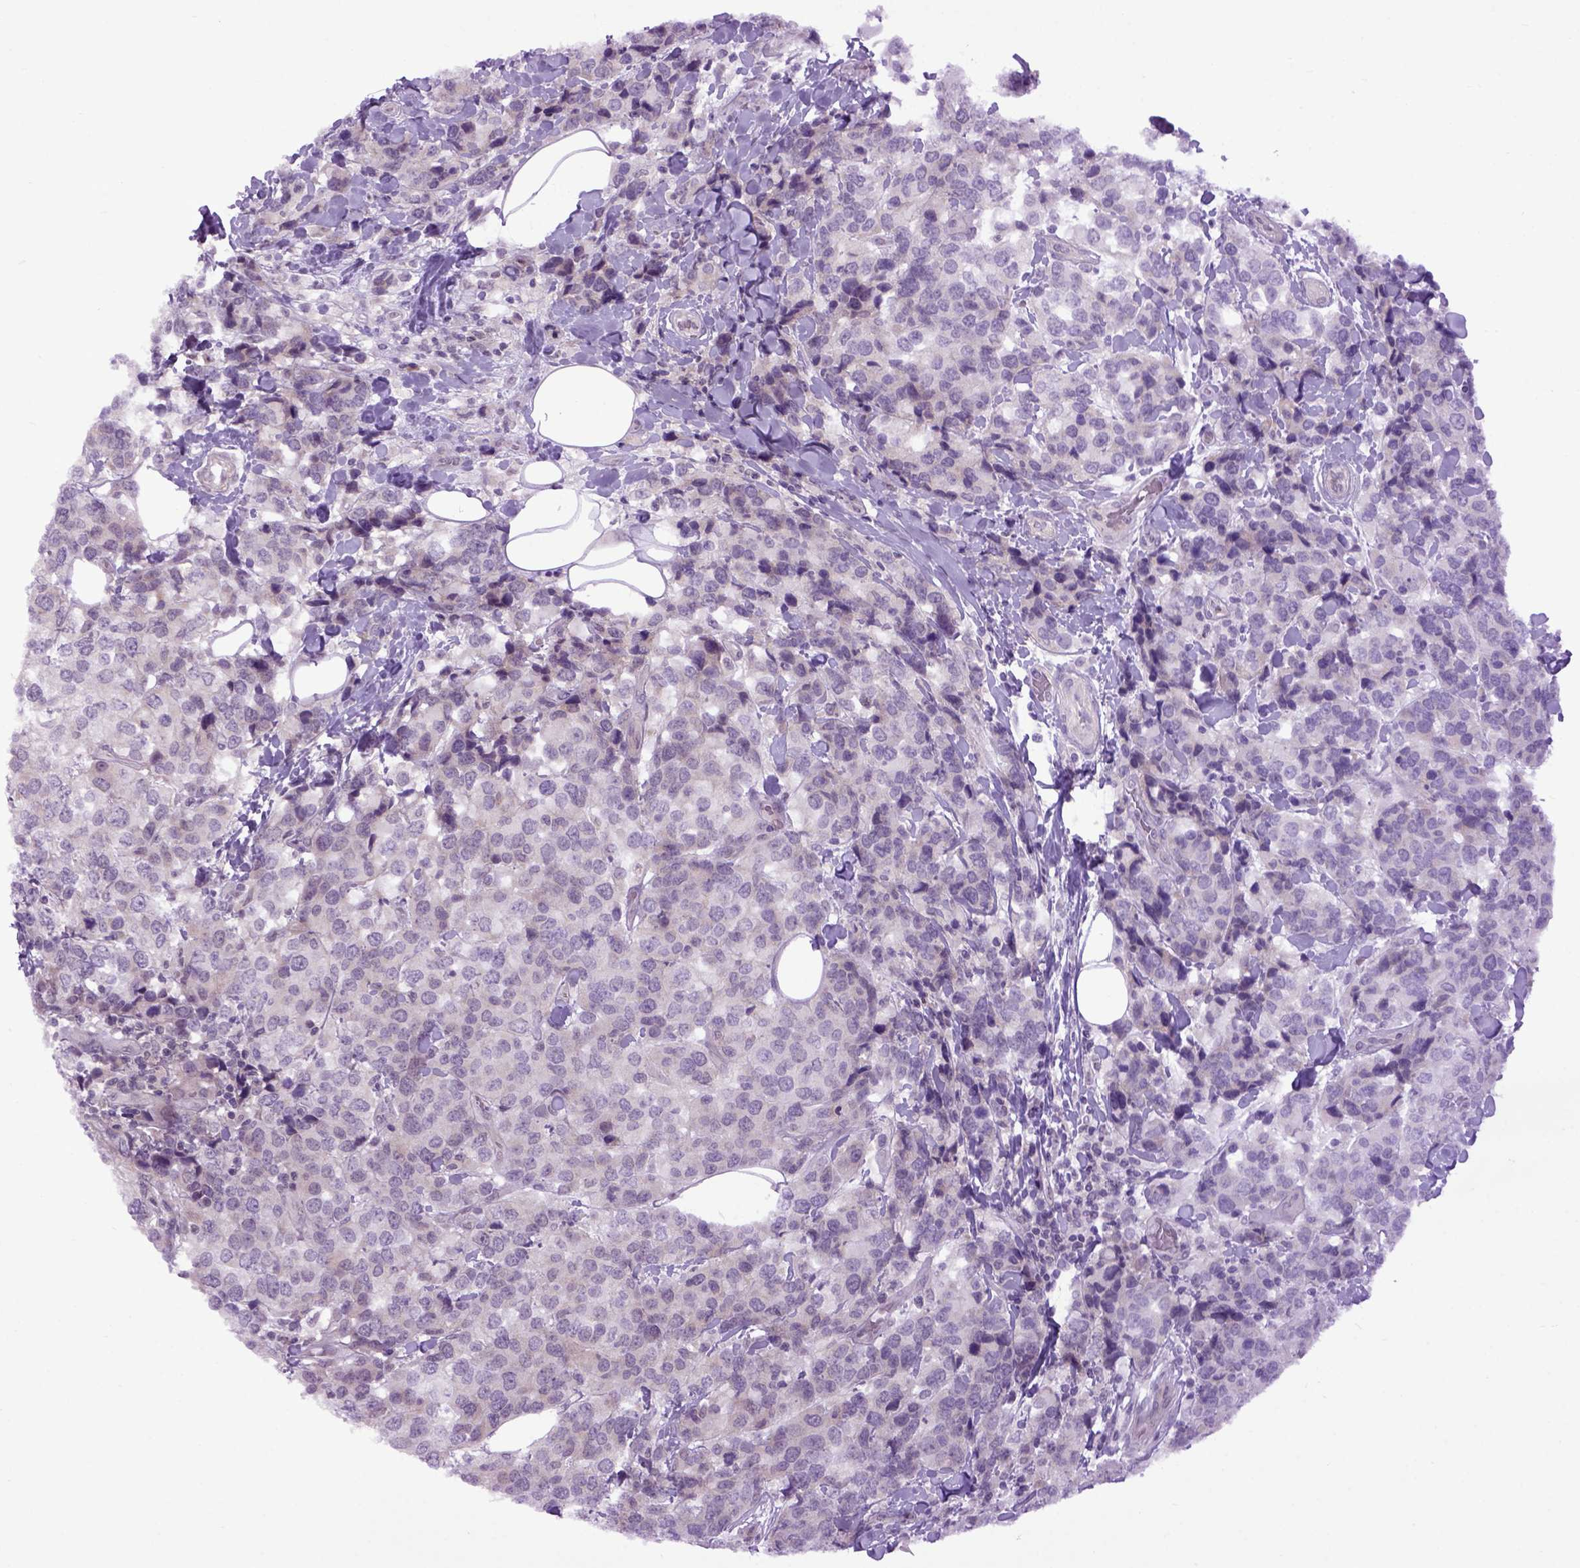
{"staining": {"intensity": "negative", "quantity": "none", "location": "none"}, "tissue": "breast cancer", "cell_type": "Tumor cells", "image_type": "cancer", "snomed": [{"axis": "morphology", "description": "Lobular carcinoma"}, {"axis": "topography", "description": "Breast"}], "caption": "IHC micrograph of neoplastic tissue: breast cancer (lobular carcinoma) stained with DAB reveals no significant protein staining in tumor cells. (Immunohistochemistry, brightfield microscopy, high magnification).", "gene": "EMILIN3", "patient": {"sex": "female", "age": 59}}